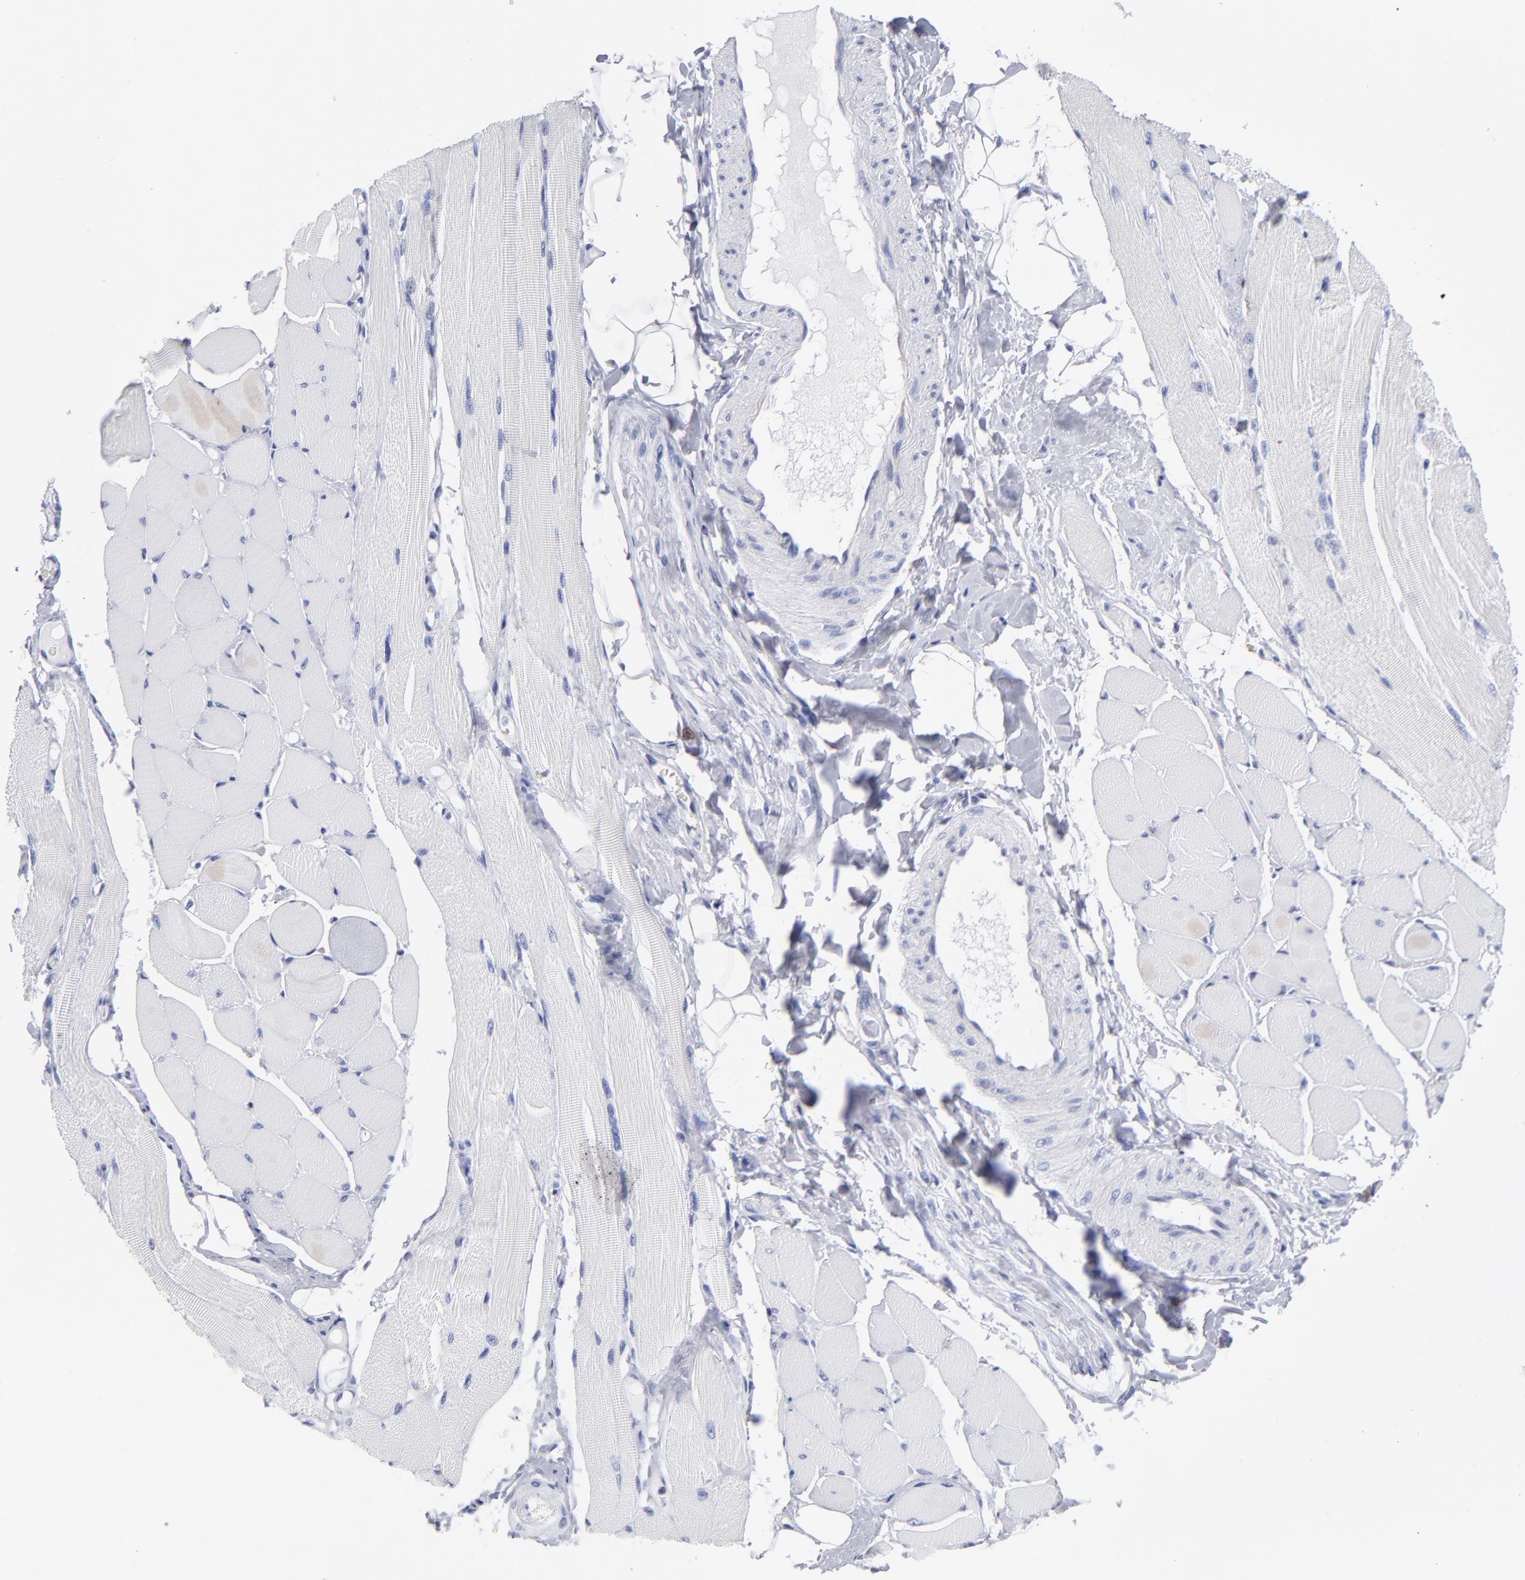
{"staining": {"intensity": "negative", "quantity": "none", "location": "none"}, "tissue": "skeletal muscle", "cell_type": "Myocytes", "image_type": "normal", "snomed": [{"axis": "morphology", "description": "Normal tissue, NOS"}, {"axis": "topography", "description": "Skeletal muscle"}, {"axis": "topography", "description": "Peripheral nerve tissue"}], "caption": "High power microscopy histopathology image of an immunohistochemistry image of benign skeletal muscle, revealing no significant expression in myocytes. (DAB immunohistochemistry (IHC) visualized using brightfield microscopy, high magnification).", "gene": "LAT2", "patient": {"sex": "female", "age": 84}}